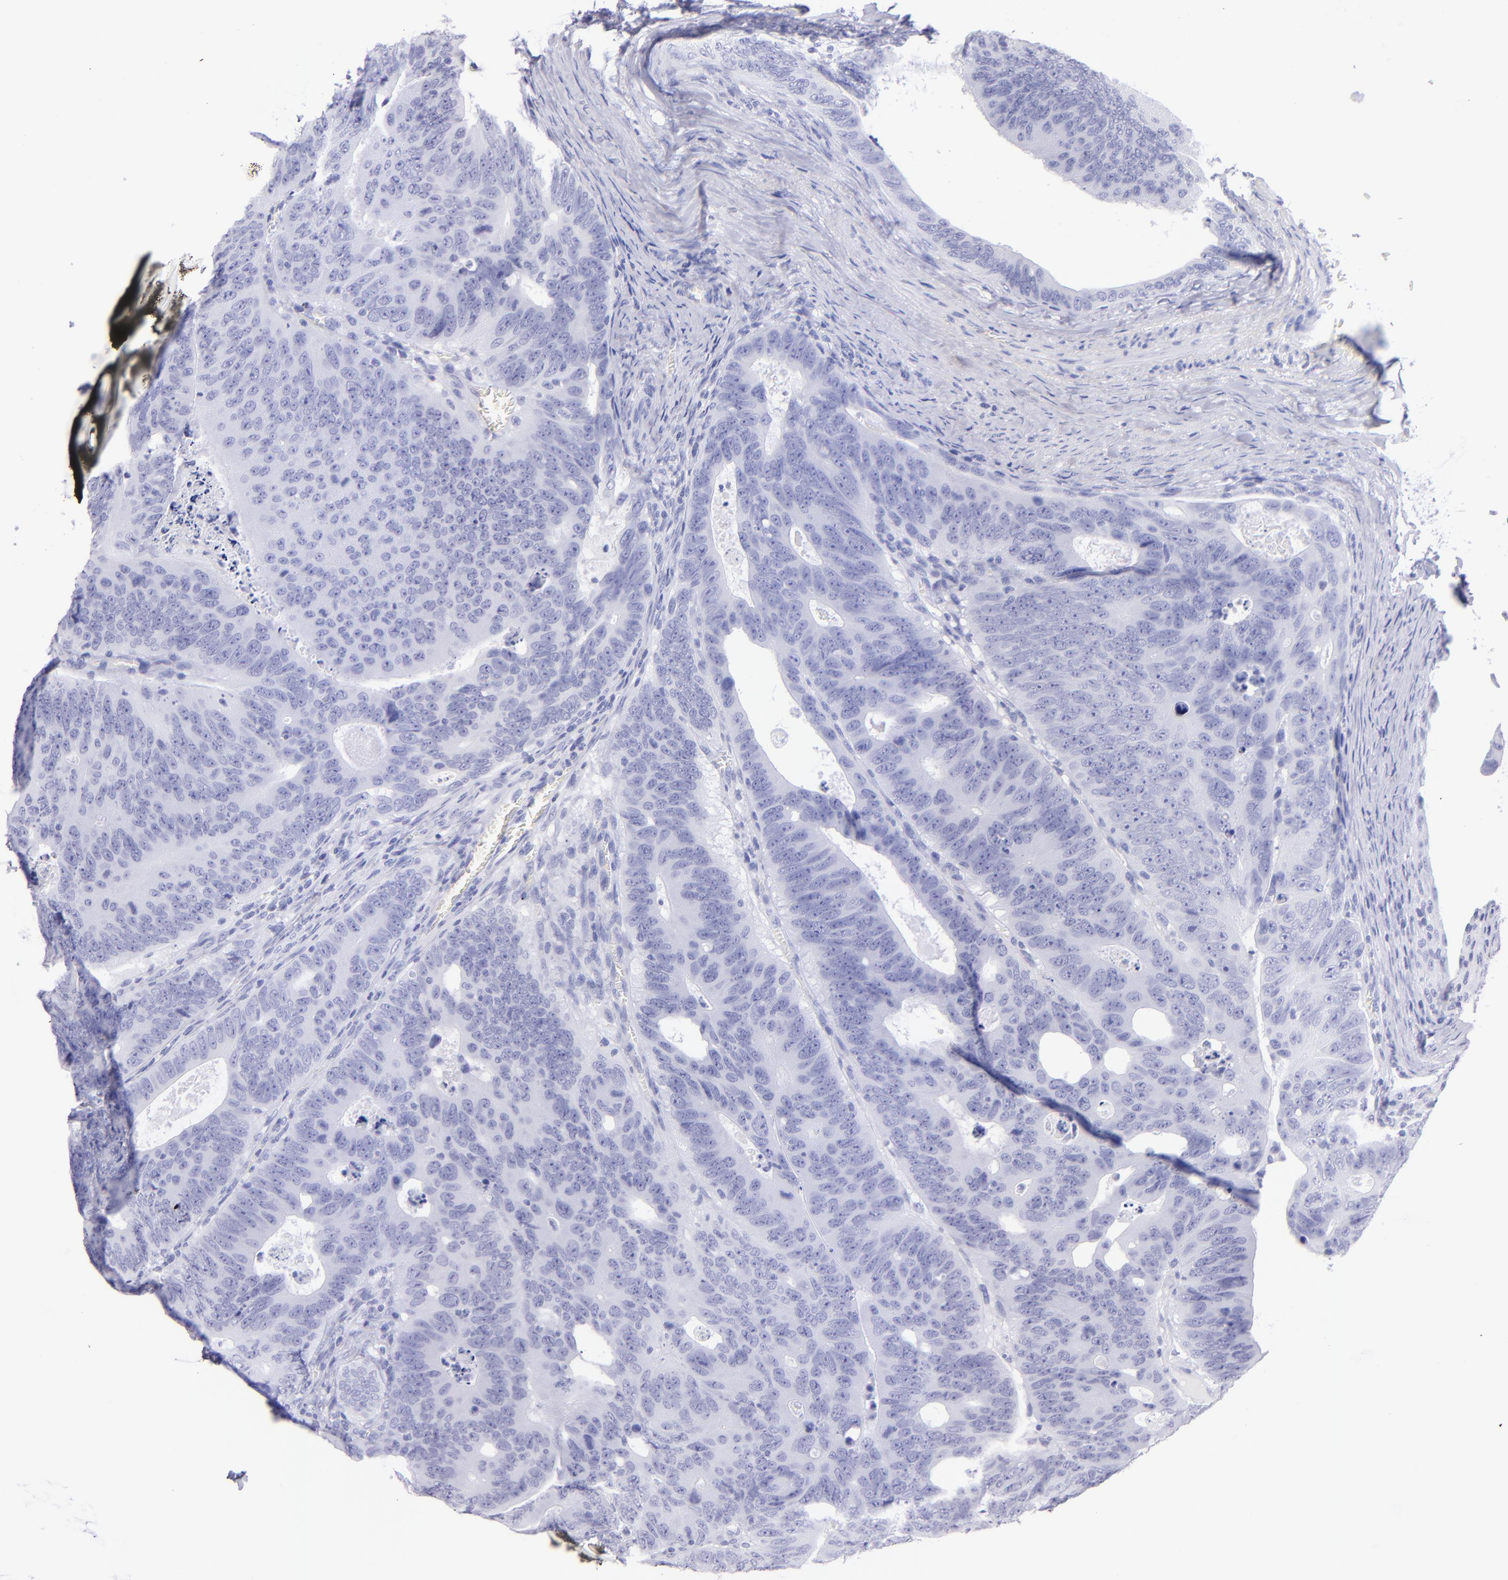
{"staining": {"intensity": "negative", "quantity": "none", "location": "none"}, "tissue": "colorectal cancer", "cell_type": "Tumor cells", "image_type": "cancer", "snomed": [{"axis": "morphology", "description": "Adenocarcinoma, NOS"}, {"axis": "topography", "description": "Colon"}], "caption": "Immunohistochemistry (IHC) histopathology image of neoplastic tissue: human colorectal cancer (adenocarcinoma) stained with DAB (3,3'-diaminobenzidine) demonstrates no significant protein positivity in tumor cells.", "gene": "CNP", "patient": {"sex": "female", "age": 55}}